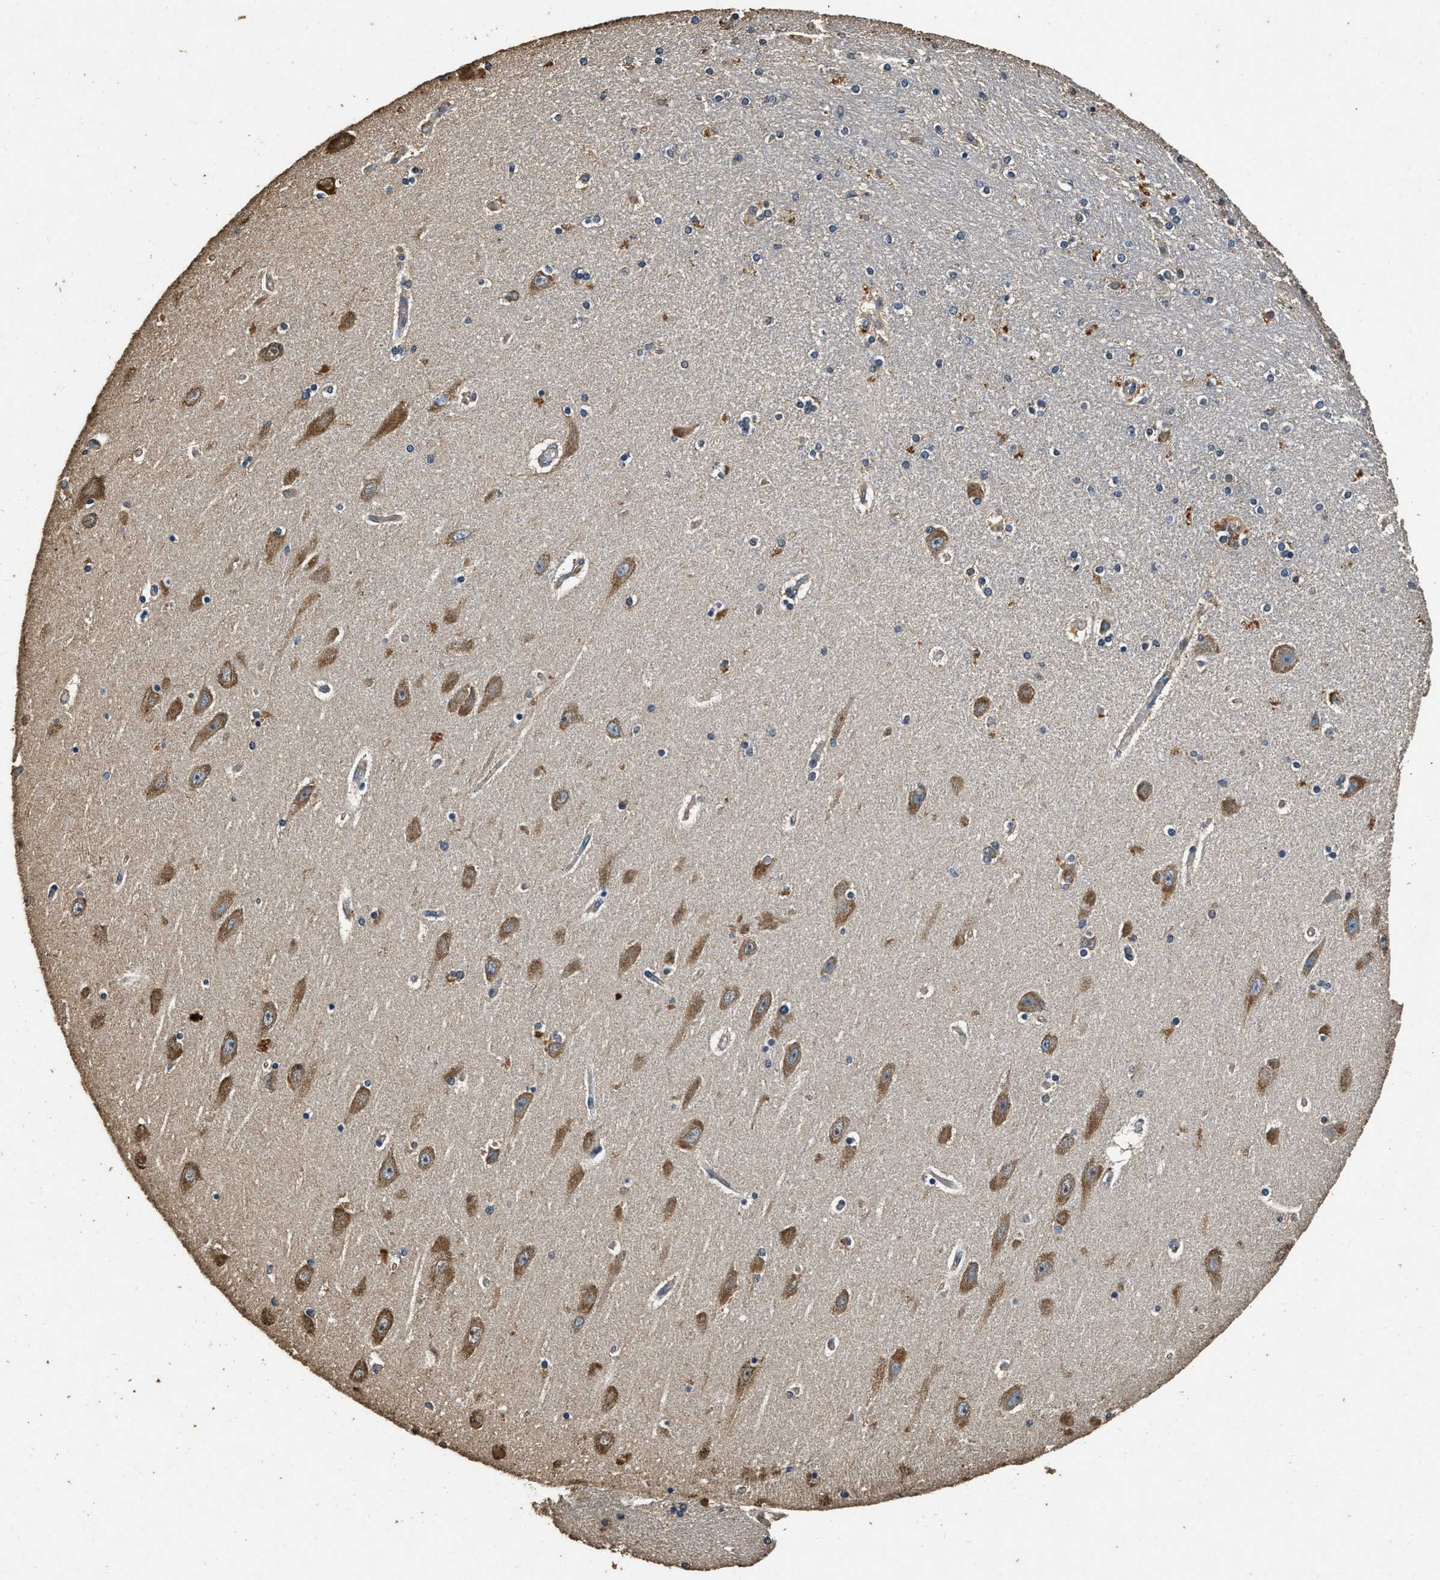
{"staining": {"intensity": "weak", "quantity": "<25%", "location": "cytoplasmic/membranous"}, "tissue": "hippocampus", "cell_type": "Glial cells", "image_type": "normal", "snomed": [{"axis": "morphology", "description": "Normal tissue, NOS"}, {"axis": "topography", "description": "Hippocampus"}], "caption": "An immunohistochemistry (IHC) image of normal hippocampus is shown. There is no staining in glial cells of hippocampus. The staining was performed using DAB (3,3'-diaminobenzidine) to visualize the protein expression in brown, while the nuclei were stained in blue with hematoxylin (Magnification: 20x).", "gene": "MIB1", "patient": {"sex": "female", "age": 54}}